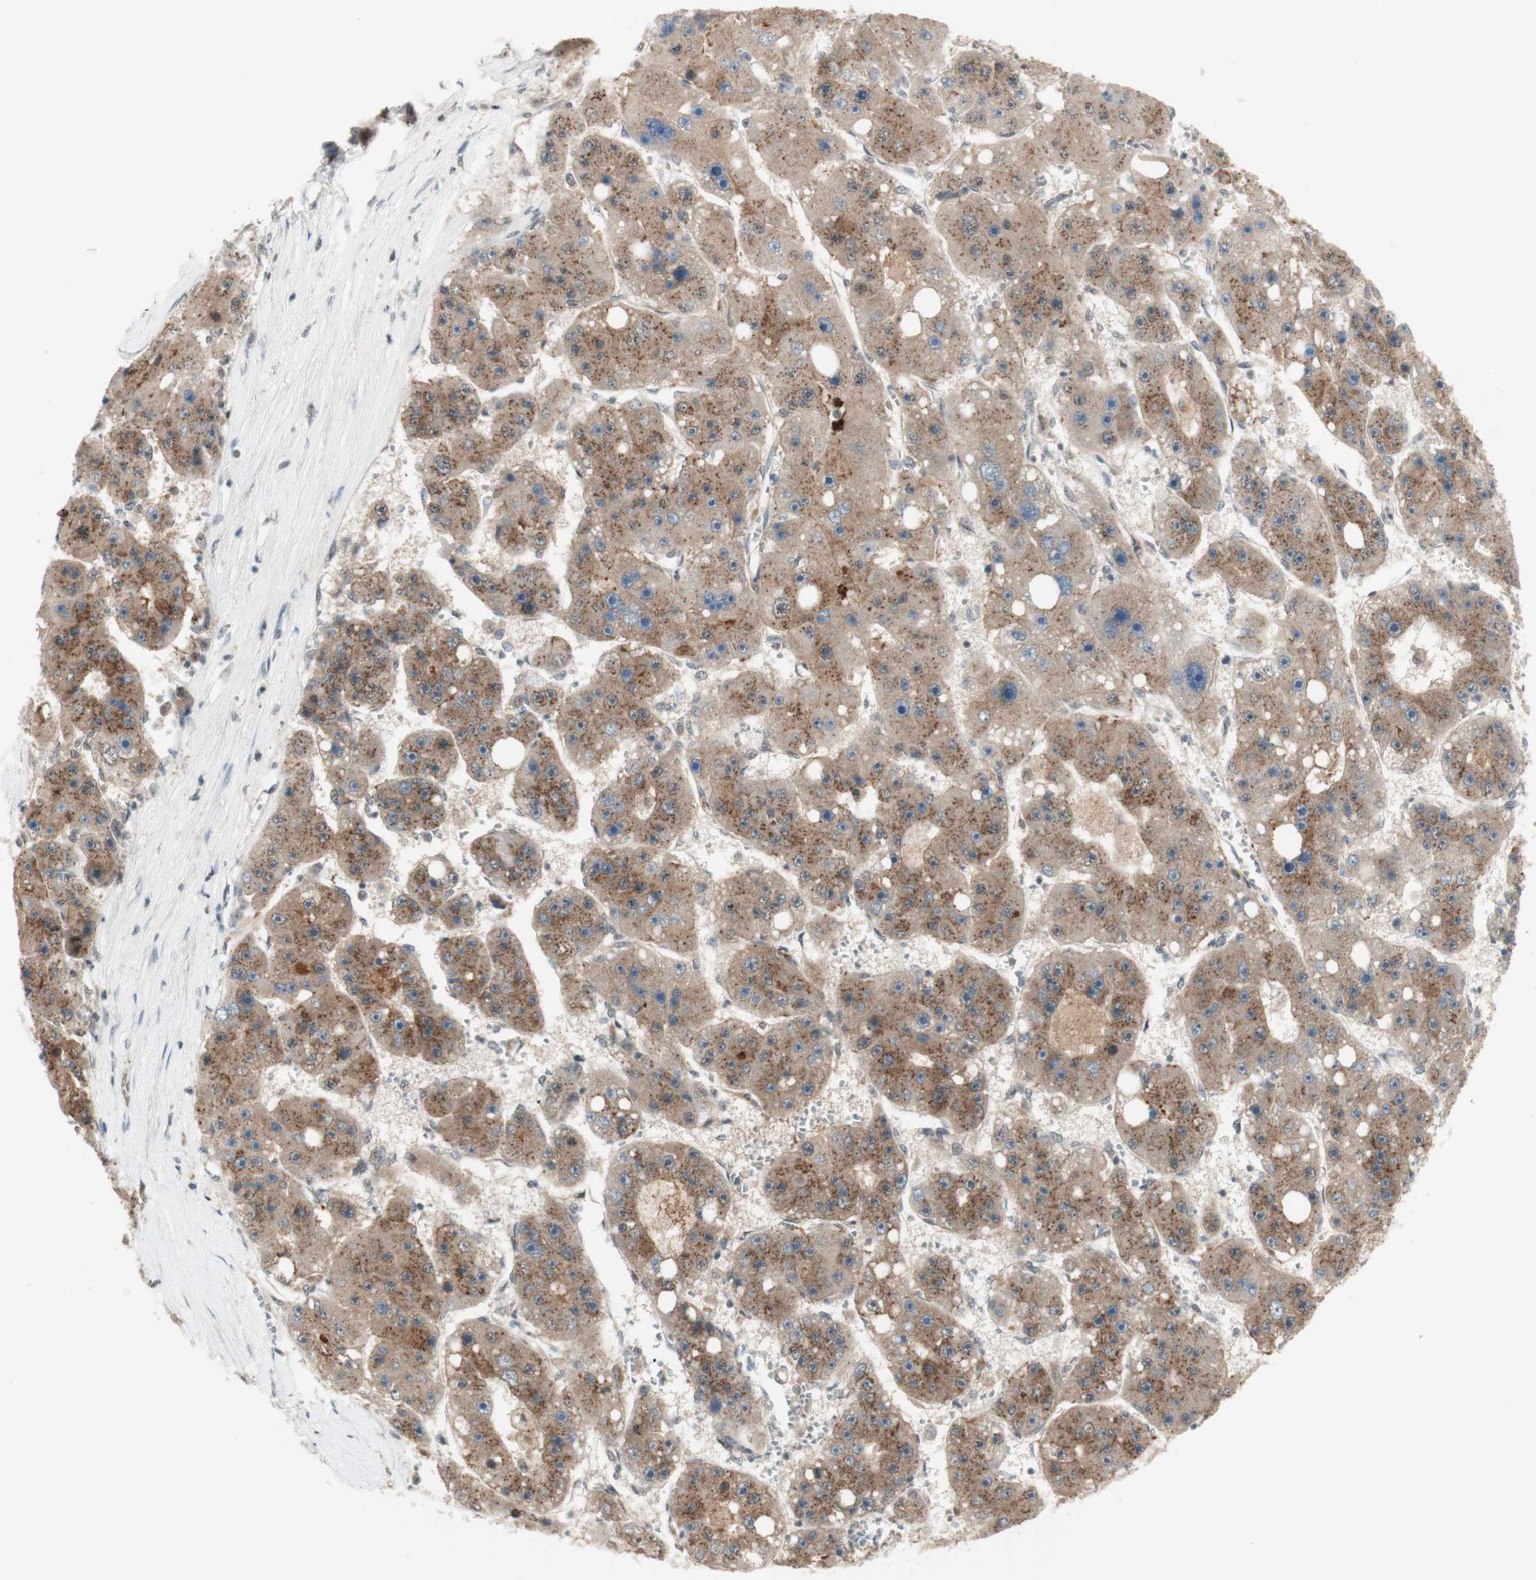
{"staining": {"intensity": "moderate", "quantity": ">75%", "location": "cytoplasmic/membranous"}, "tissue": "liver cancer", "cell_type": "Tumor cells", "image_type": "cancer", "snomed": [{"axis": "morphology", "description": "Carcinoma, Hepatocellular, NOS"}, {"axis": "topography", "description": "Liver"}], "caption": "Liver cancer stained with a brown dye displays moderate cytoplasmic/membranous positive expression in about >75% of tumor cells.", "gene": "CYLD", "patient": {"sex": "female", "age": 61}}